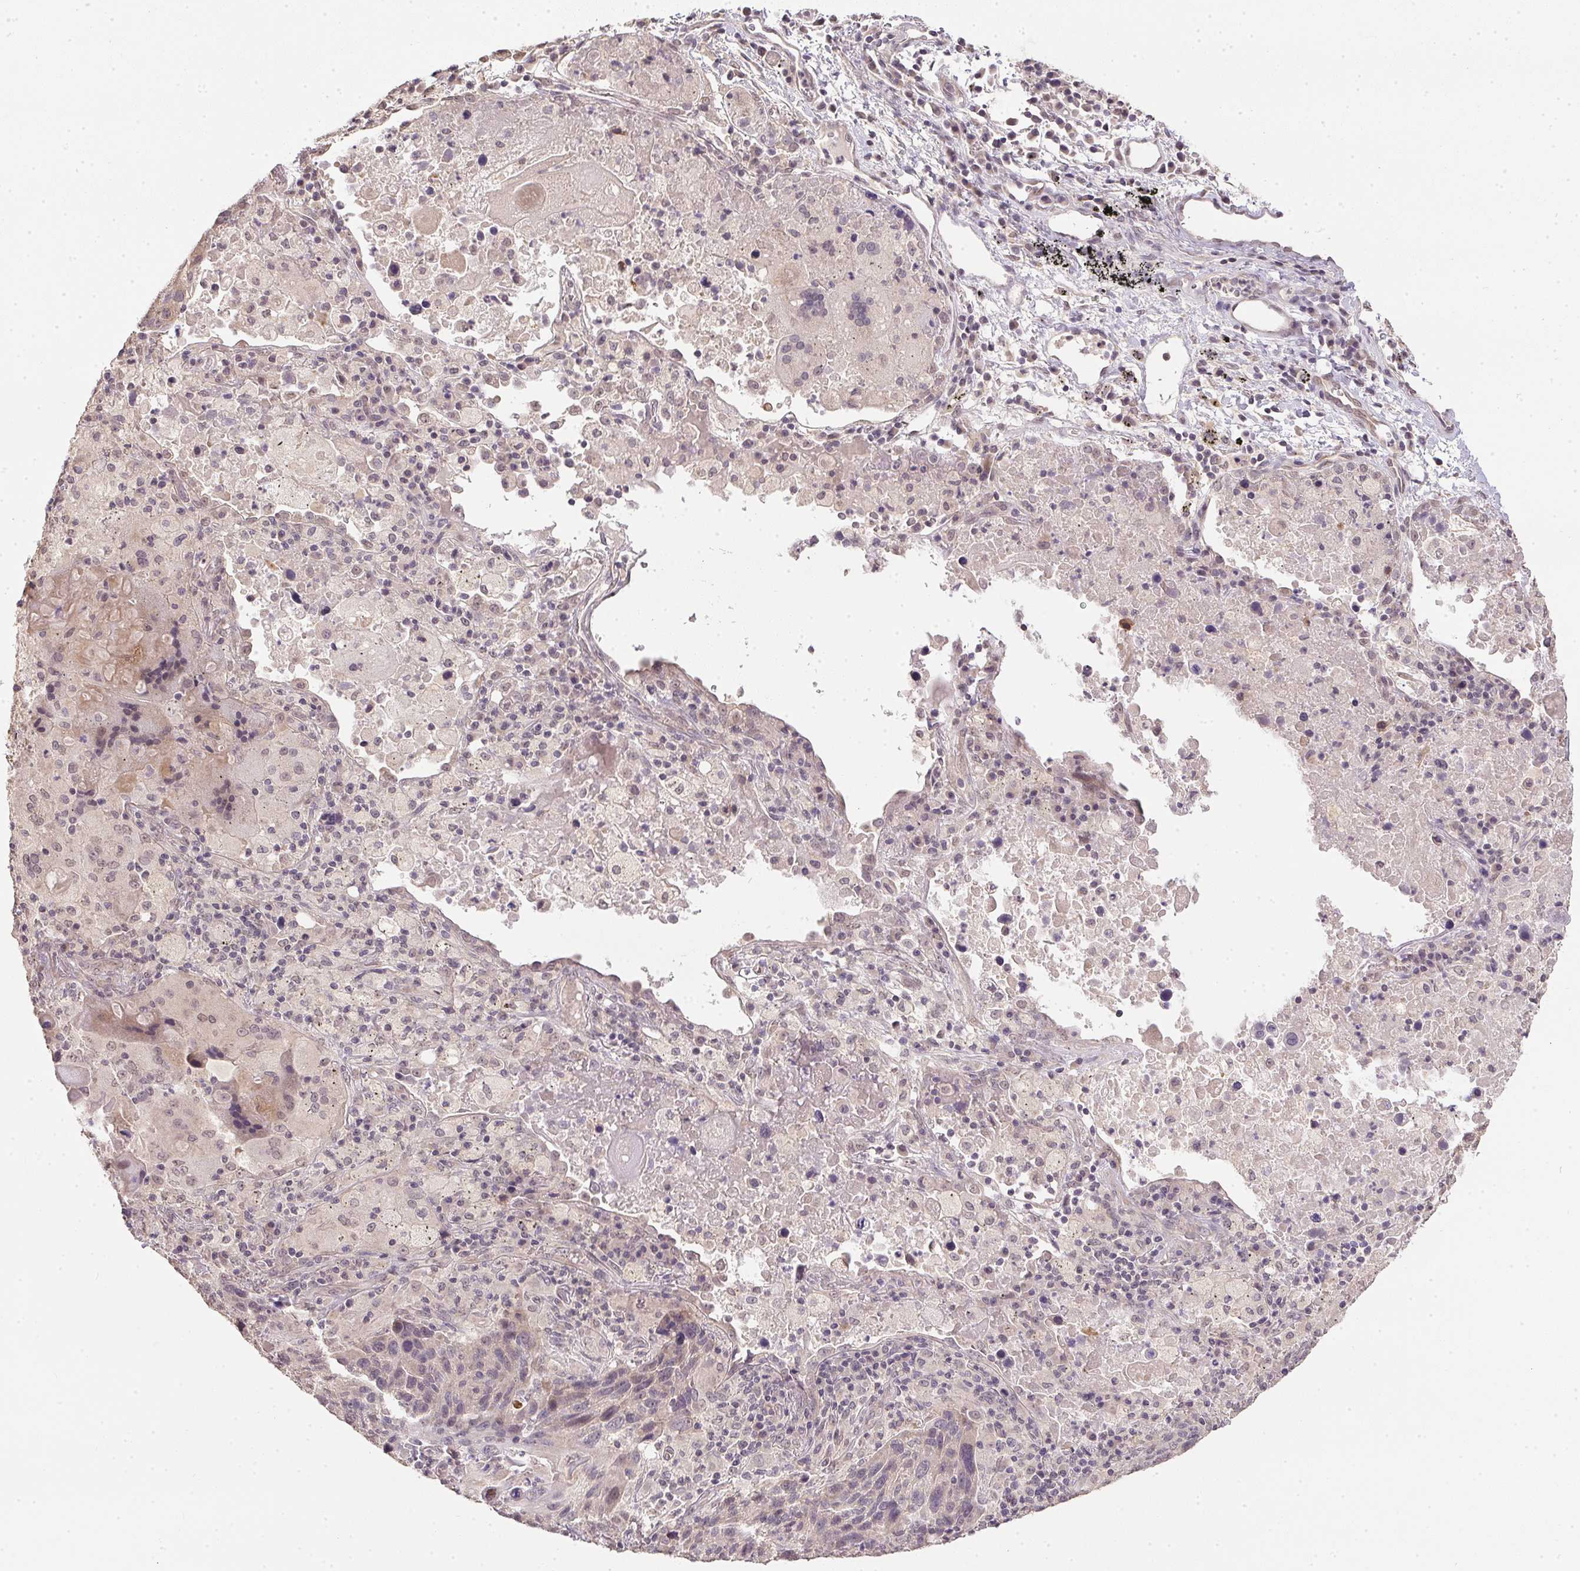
{"staining": {"intensity": "negative", "quantity": "none", "location": "none"}, "tissue": "lung cancer", "cell_type": "Tumor cells", "image_type": "cancer", "snomed": [{"axis": "morphology", "description": "Squamous cell carcinoma, NOS"}, {"axis": "topography", "description": "Lung"}], "caption": "The image reveals no staining of tumor cells in lung squamous cell carcinoma.", "gene": "PPP4R4", "patient": {"sex": "male", "age": 68}}